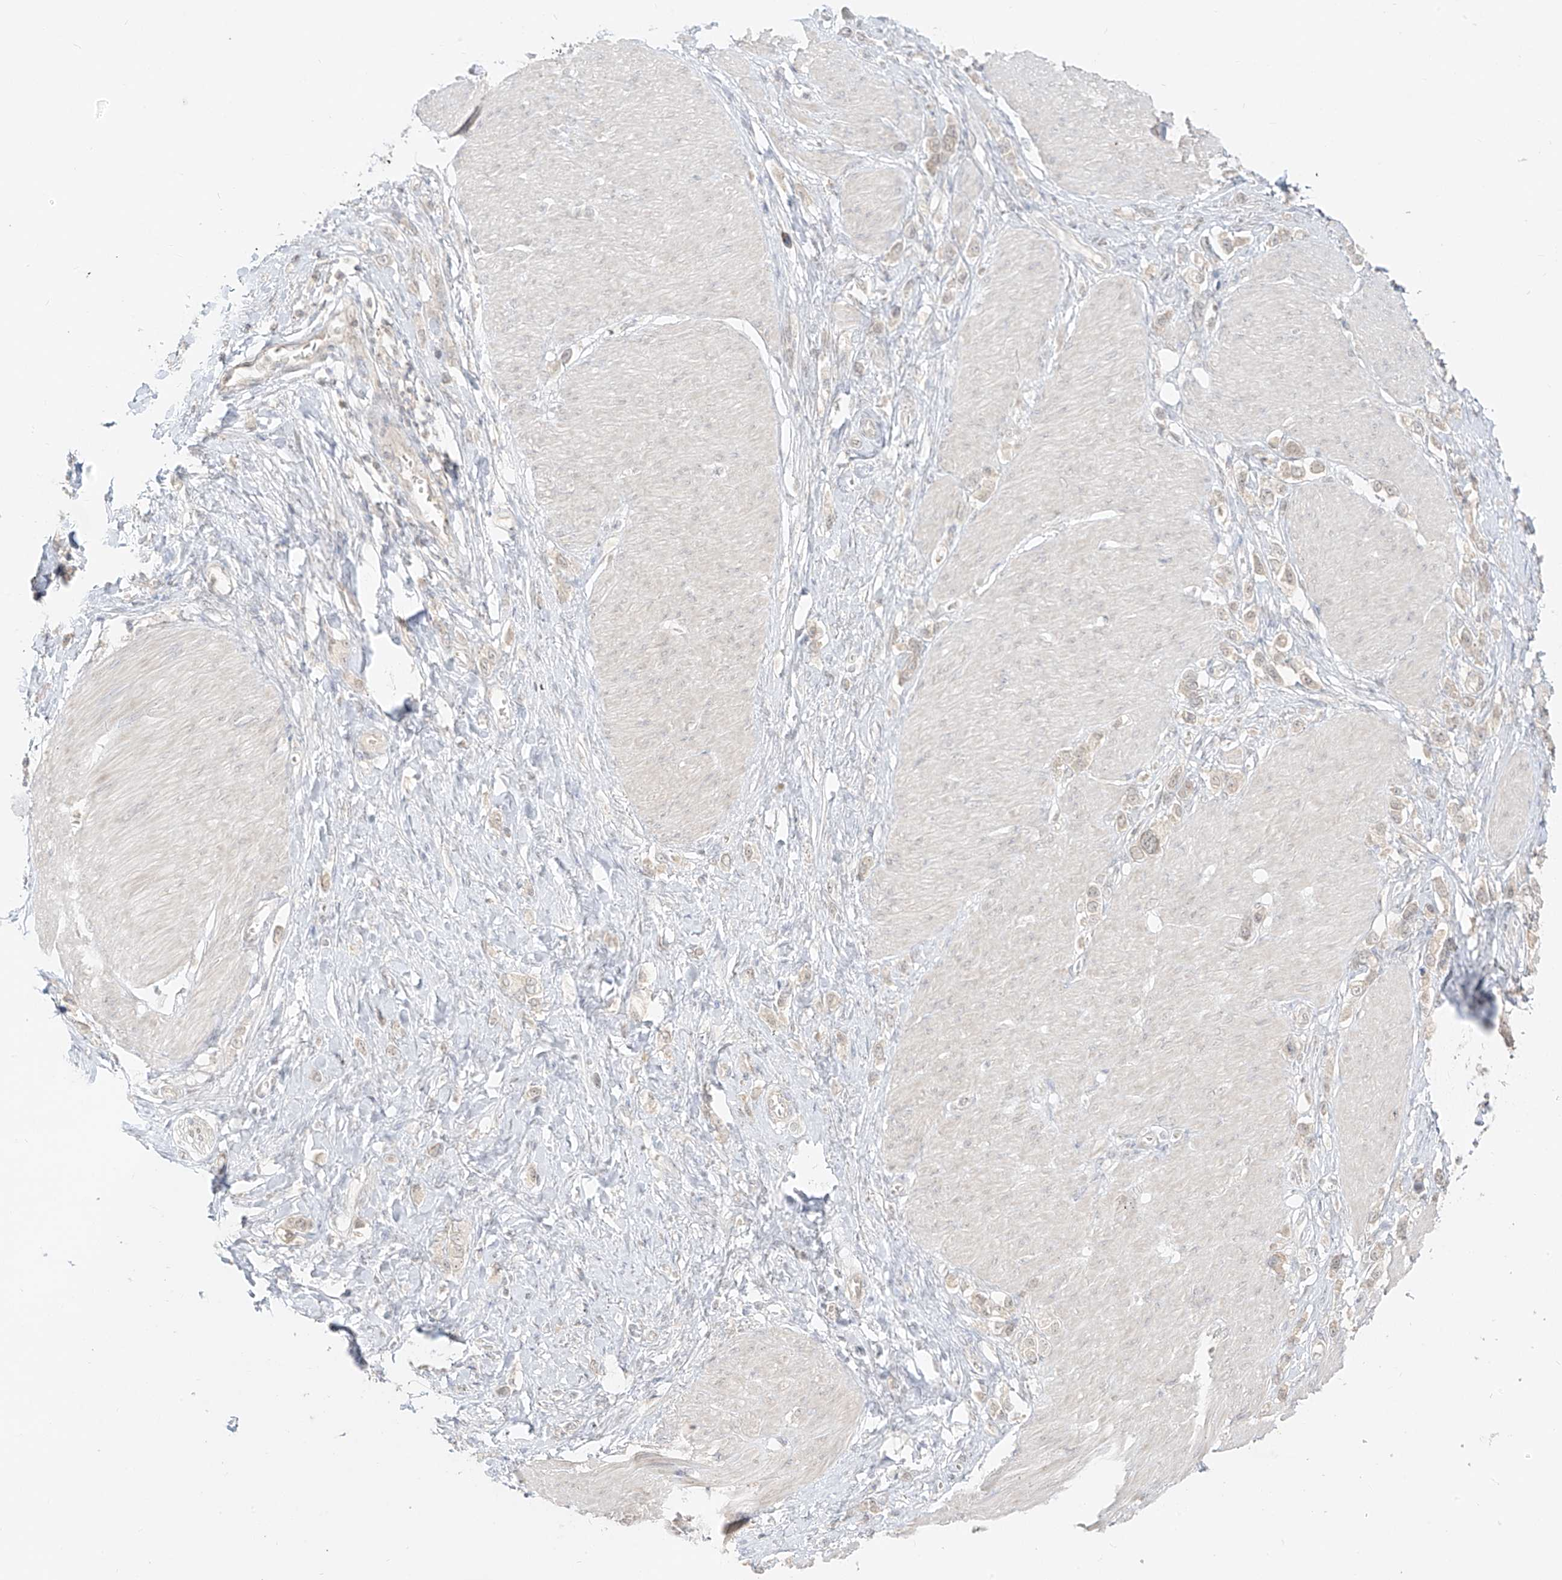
{"staining": {"intensity": "negative", "quantity": "none", "location": "none"}, "tissue": "stomach cancer", "cell_type": "Tumor cells", "image_type": "cancer", "snomed": [{"axis": "morphology", "description": "Normal tissue, NOS"}, {"axis": "morphology", "description": "Adenocarcinoma, NOS"}, {"axis": "topography", "description": "Stomach, upper"}, {"axis": "topography", "description": "Stomach"}], "caption": "Immunohistochemistry histopathology image of stomach cancer (adenocarcinoma) stained for a protein (brown), which reveals no expression in tumor cells. The staining was performed using DAB (3,3'-diaminobenzidine) to visualize the protein expression in brown, while the nuclei were stained in blue with hematoxylin (Magnification: 20x).", "gene": "LIPT1", "patient": {"sex": "female", "age": 65}}